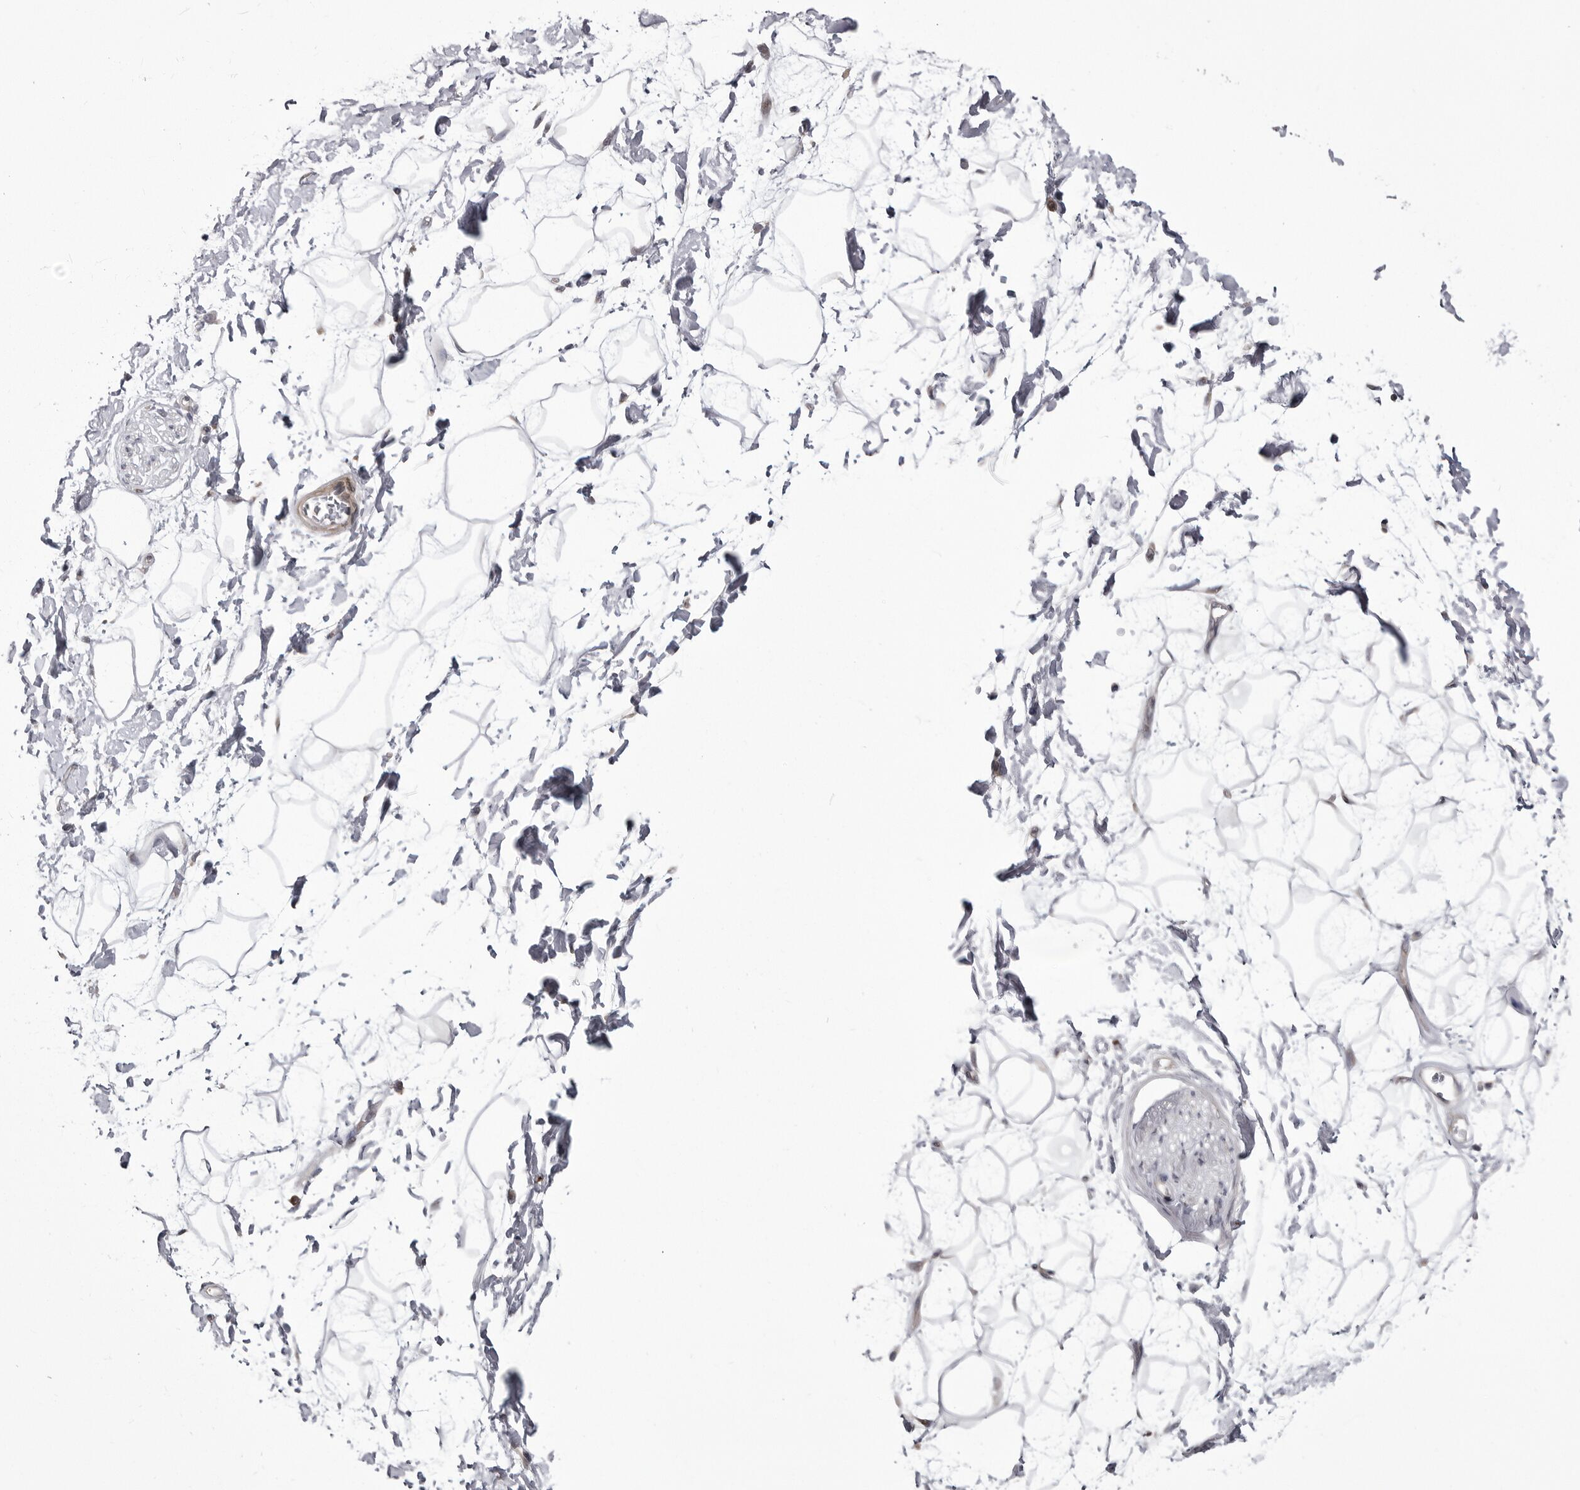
{"staining": {"intensity": "negative", "quantity": "none", "location": "none"}, "tissue": "adipose tissue", "cell_type": "Adipocytes", "image_type": "normal", "snomed": [{"axis": "morphology", "description": "Normal tissue, NOS"}, {"axis": "topography", "description": "Soft tissue"}], "caption": "Immunohistochemistry (IHC) histopathology image of normal human adipose tissue stained for a protein (brown), which exhibits no positivity in adipocytes.", "gene": "CCDC18", "patient": {"sex": "male", "age": 72}}